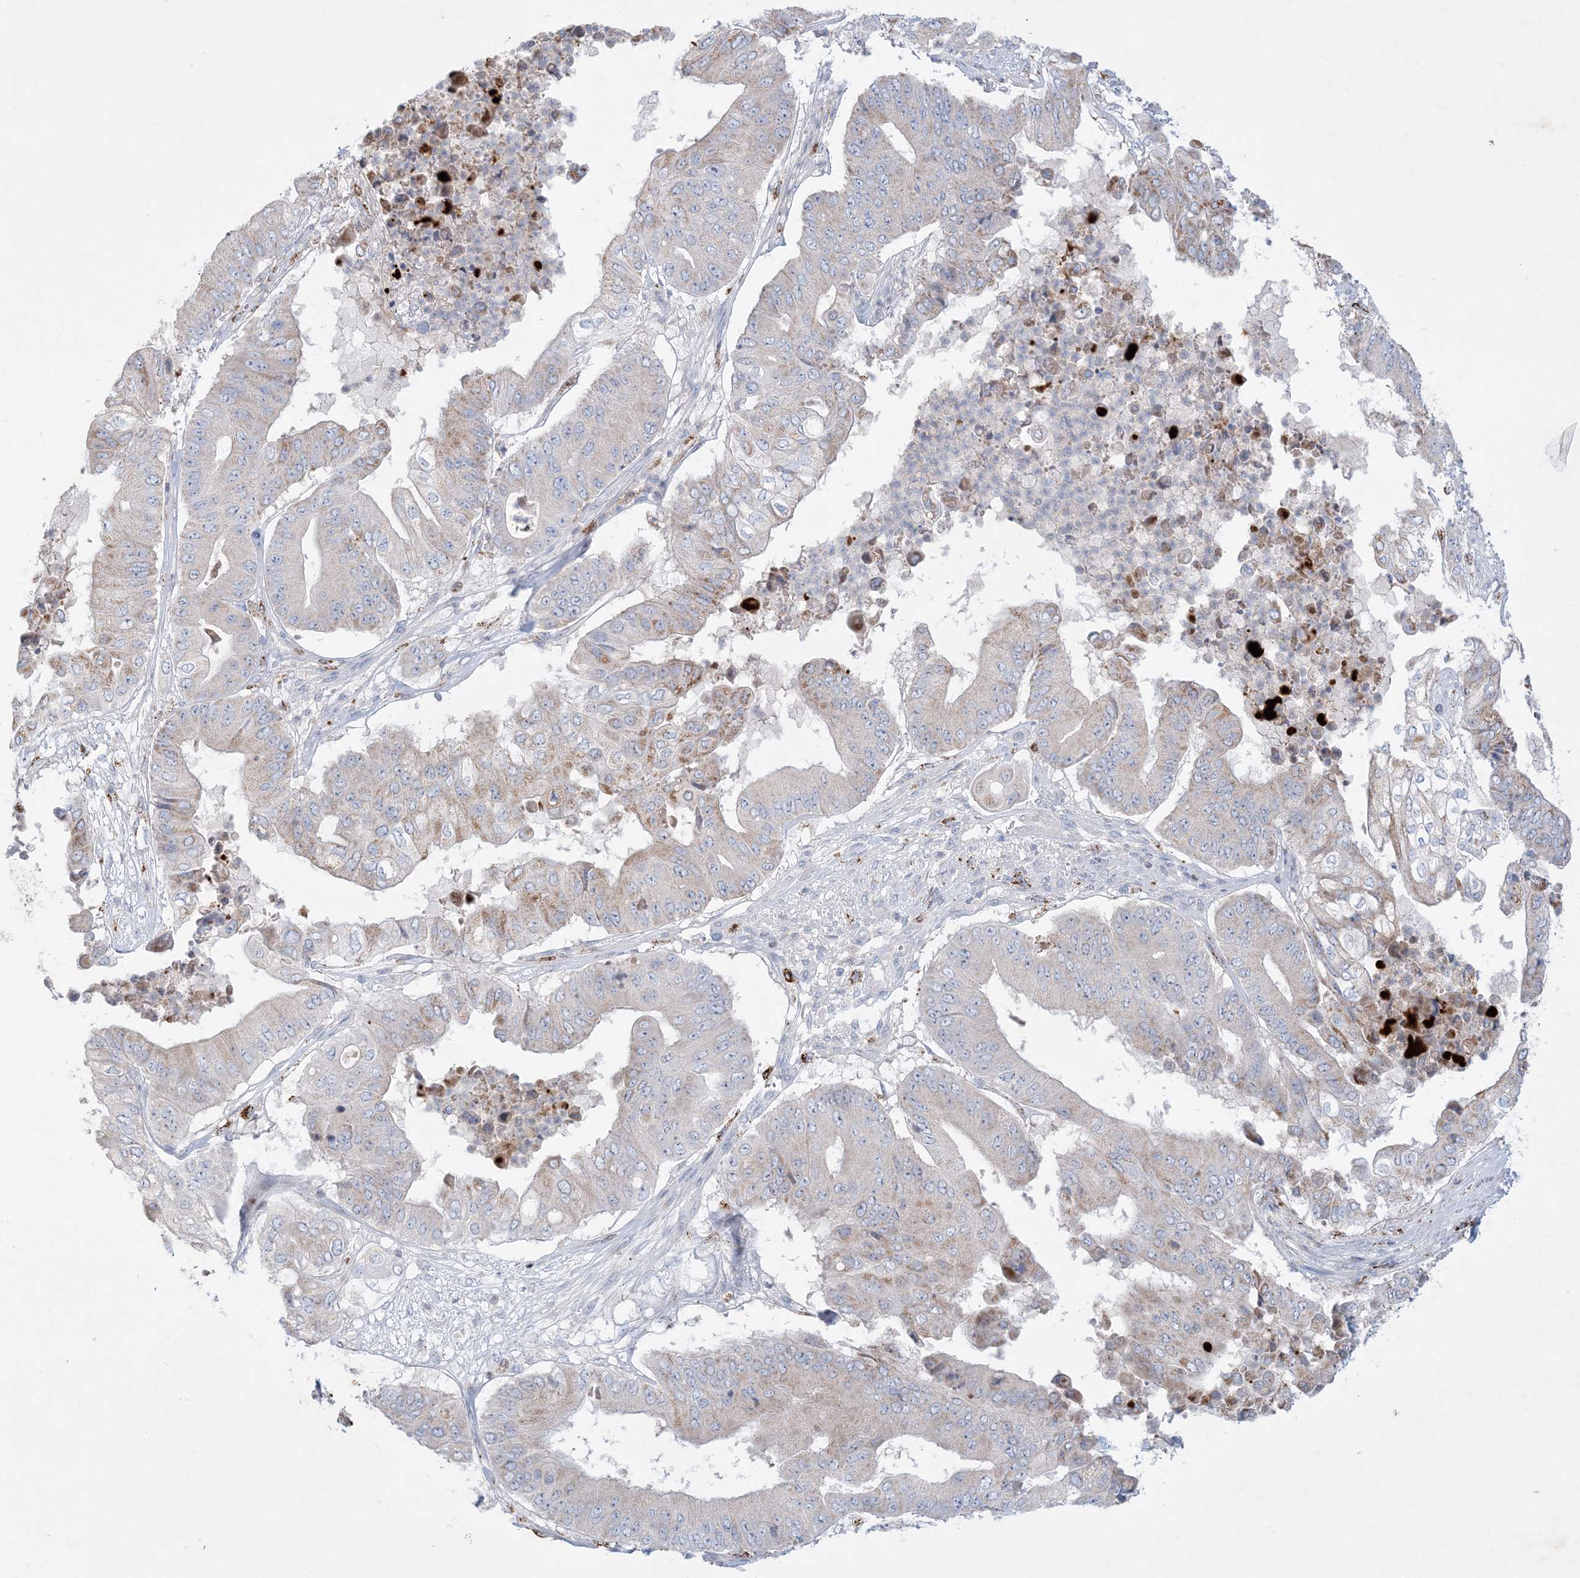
{"staining": {"intensity": "weak", "quantity": "<25%", "location": "cytoplasmic/membranous"}, "tissue": "pancreatic cancer", "cell_type": "Tumor cells", "image_type": "cancer", "snomed": [{"axis": "morphology", "description": "Adenocarcinoma, NOS"}, {"axis": "topography", "description": "Pancreas"}], "caption": "Pancreatic cancer (adenocarcinoma) stained for a protein using immunohistochemistry (IHC) exhibits no positivity tumor cells.", "gene": "KCTD6", "patient": {"sex": "female", "age": 77}}